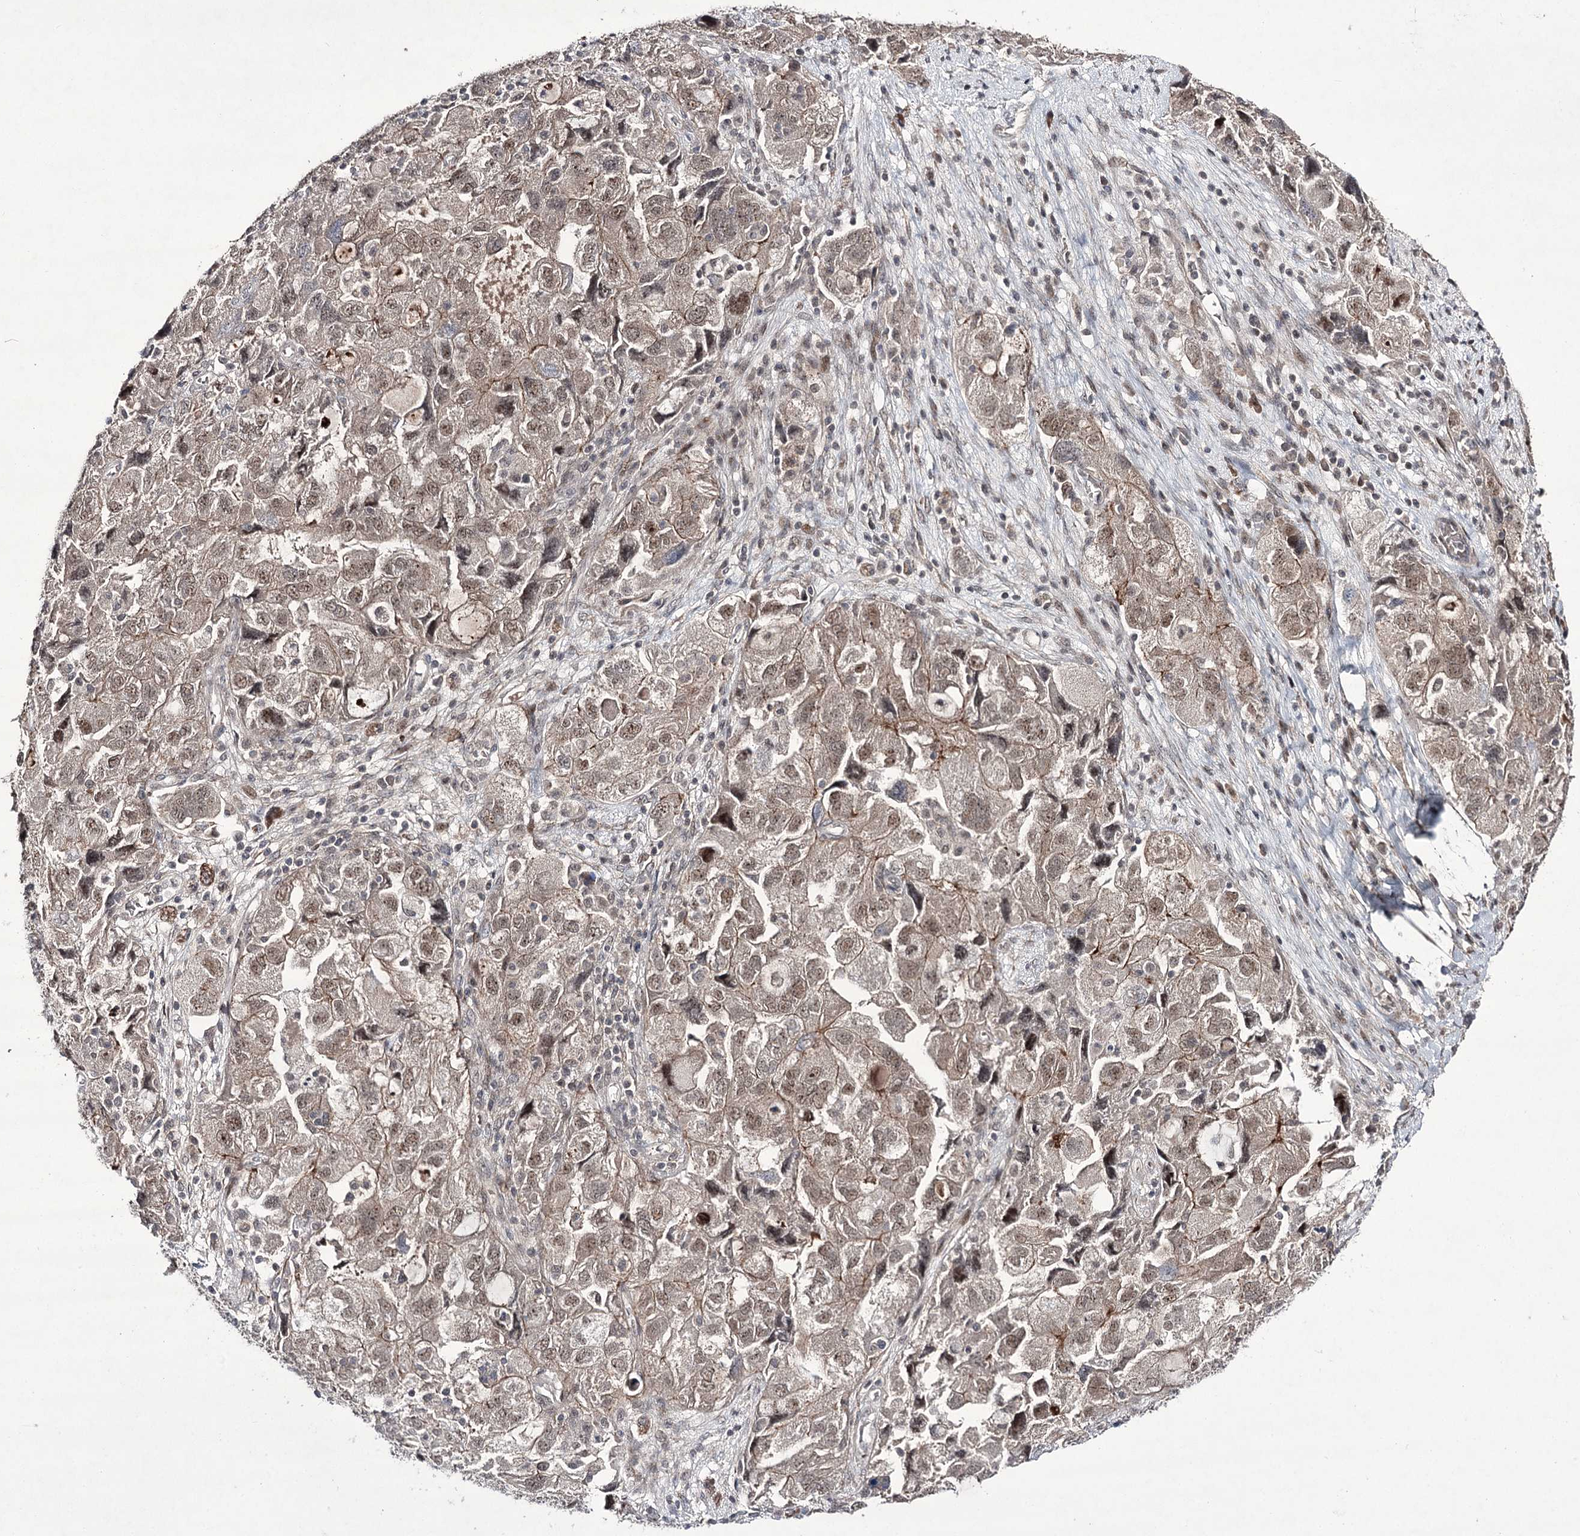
{"staining": {"intensity": "moderate", "quantity": ">75%", "location": "cytoplasmic/membranous,nuclear"}, "tissue": "ovarian cancer", "cell_type": "Tumor cells", "image_type": "cancer", "snomed": [{"axis": "morphology", "description": "Carcinoma, NOS"}, {"axis": "morphology", "description": "Cystadenocarcinoma, serous, NOS"}, {"axis": "topography", "description": "Ovary"}], "caption": "Immunohistochemical staining of human ovarian cancer (serous cystadenocarcinoma) demonstrates medium levels of moderate cytoplasmic/membranous and nuclear protein expression in about >75% of tumor cells.", "gene": "HOXC11", "patient": {"sex": "female", "age": 69}}